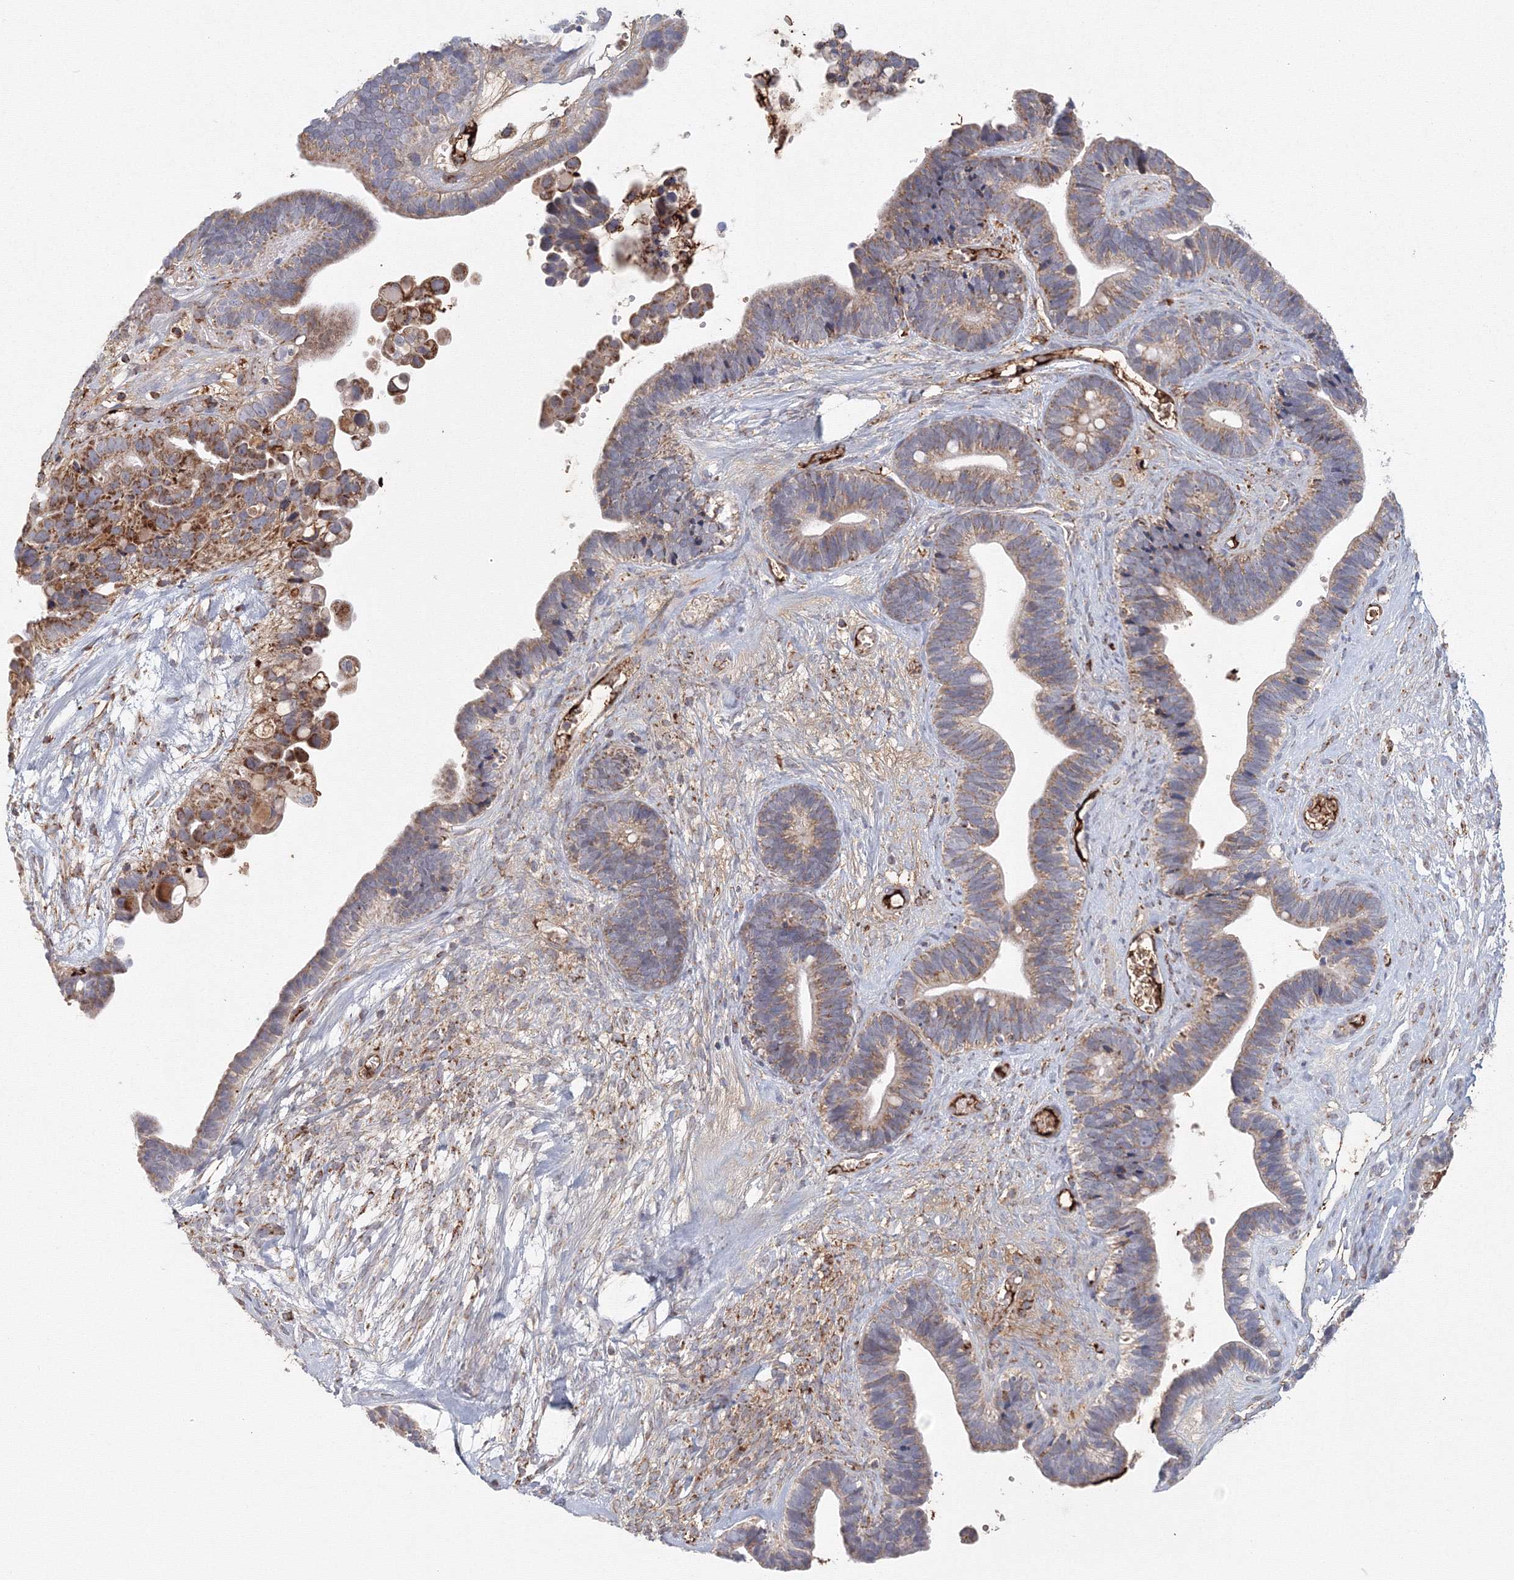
{"staining": {"intensity": "moderate", "quantity": ">75%", "location": "cytoplasmic/membranous"}, "tissue": "ovarian cancer", "cell_type": "Tumor cells", "image_type": "cancer", "snomed": [{"axis": "morphology", "description": "Cystadenocarcinoma, serous, NOS"}, {"axis": "topography", "description": "Ovary"}], "caption": "Ovarian cancer stained with a protein marker reveals moderate staining in tumor cells.", "gene": "GRPEL1", "patient": {"sex": "female", "age": 56}}